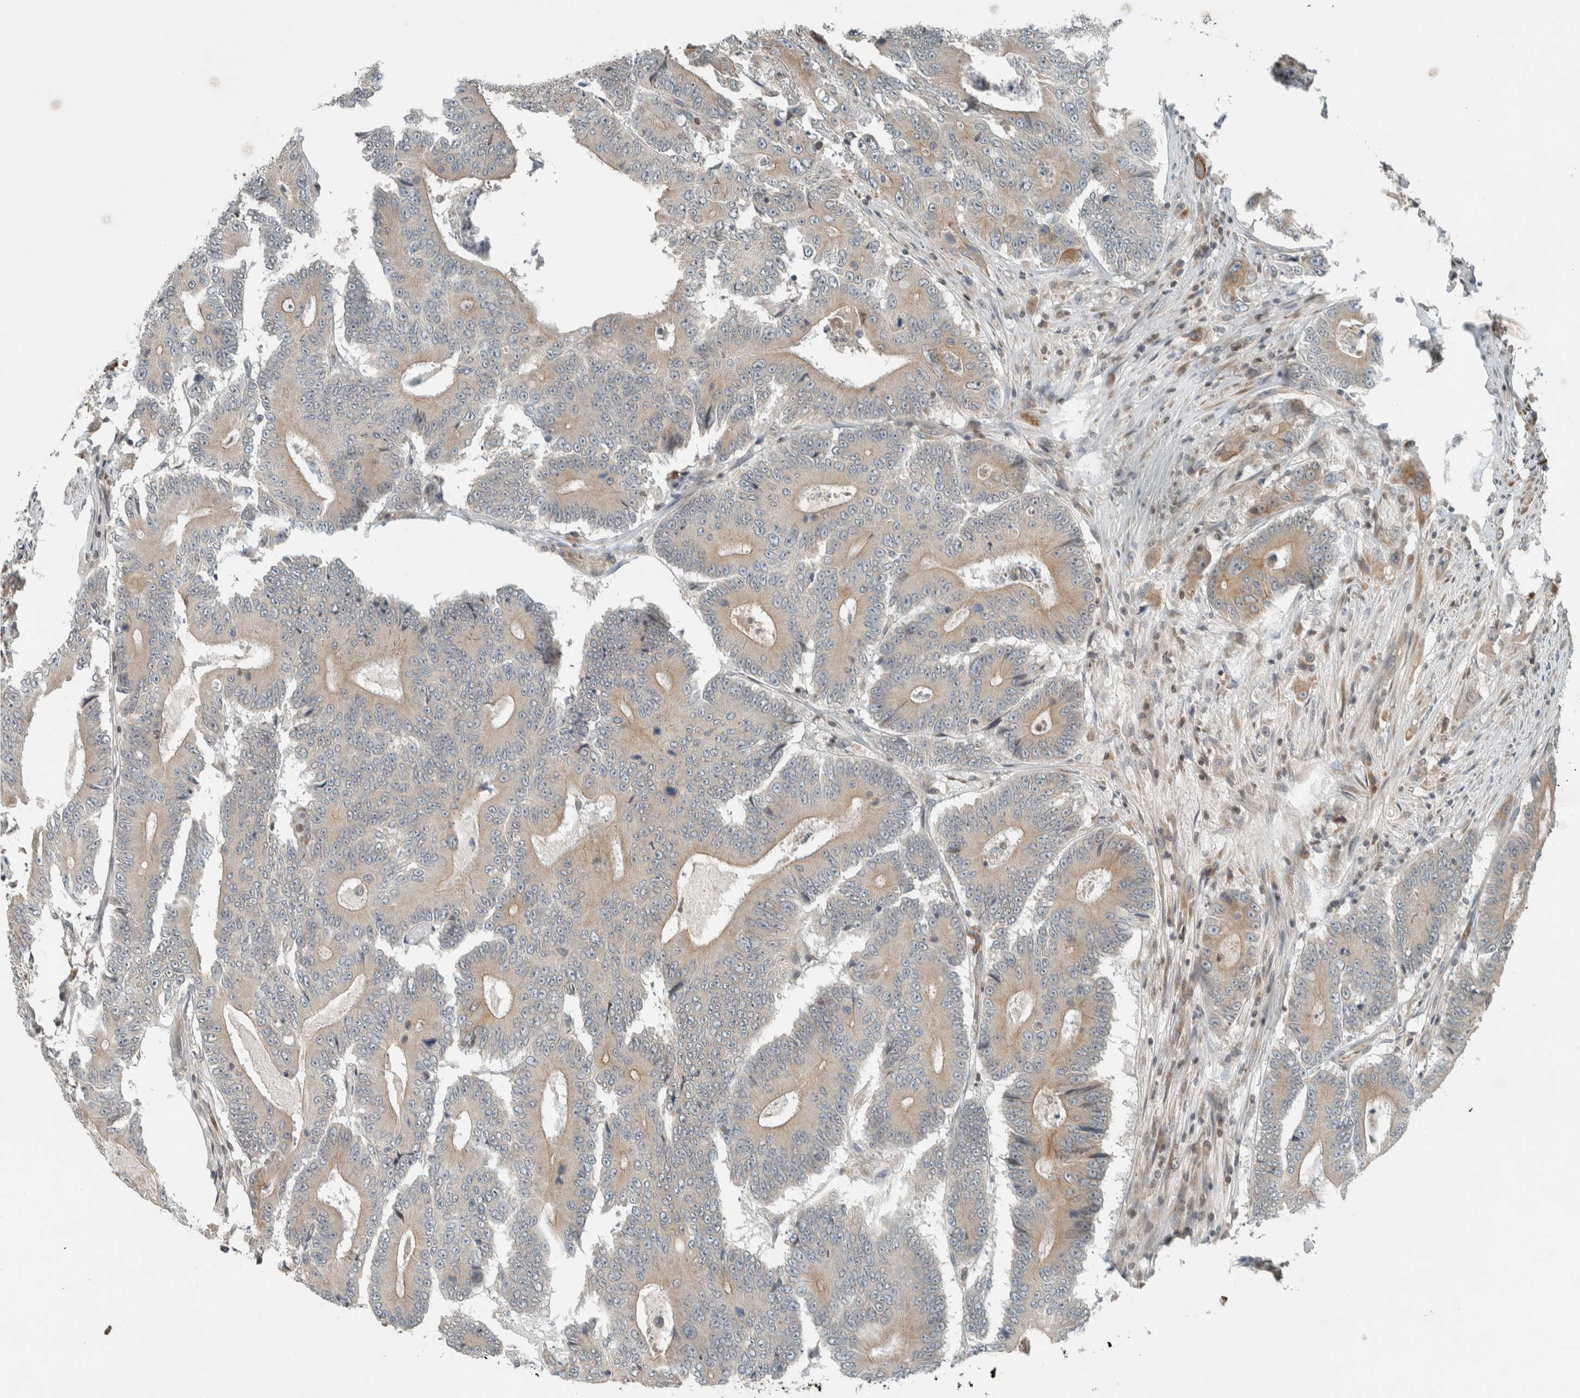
{"staining": {"intensity": "weak", "quantity": "25%-75%", "location": "cytoplasmic/membranous"}, "tissue": "colorectal cancer", "cell_type": "Tumor cells", "image_type": "cancer", "snomed": [{"axis": "morphology", "description": "Adenocarcinoma, NOS"}, {"axis": "topography", "description": "Colon"}], "caption": "Protein staining of adenocarcinoma (colorectal) tissue displays weak cytoplasmic/membranous positivity in about 25%-75% of tumor cells.", "gene": "SEL1L", "patient": {"sex": "male", "age": 83}}